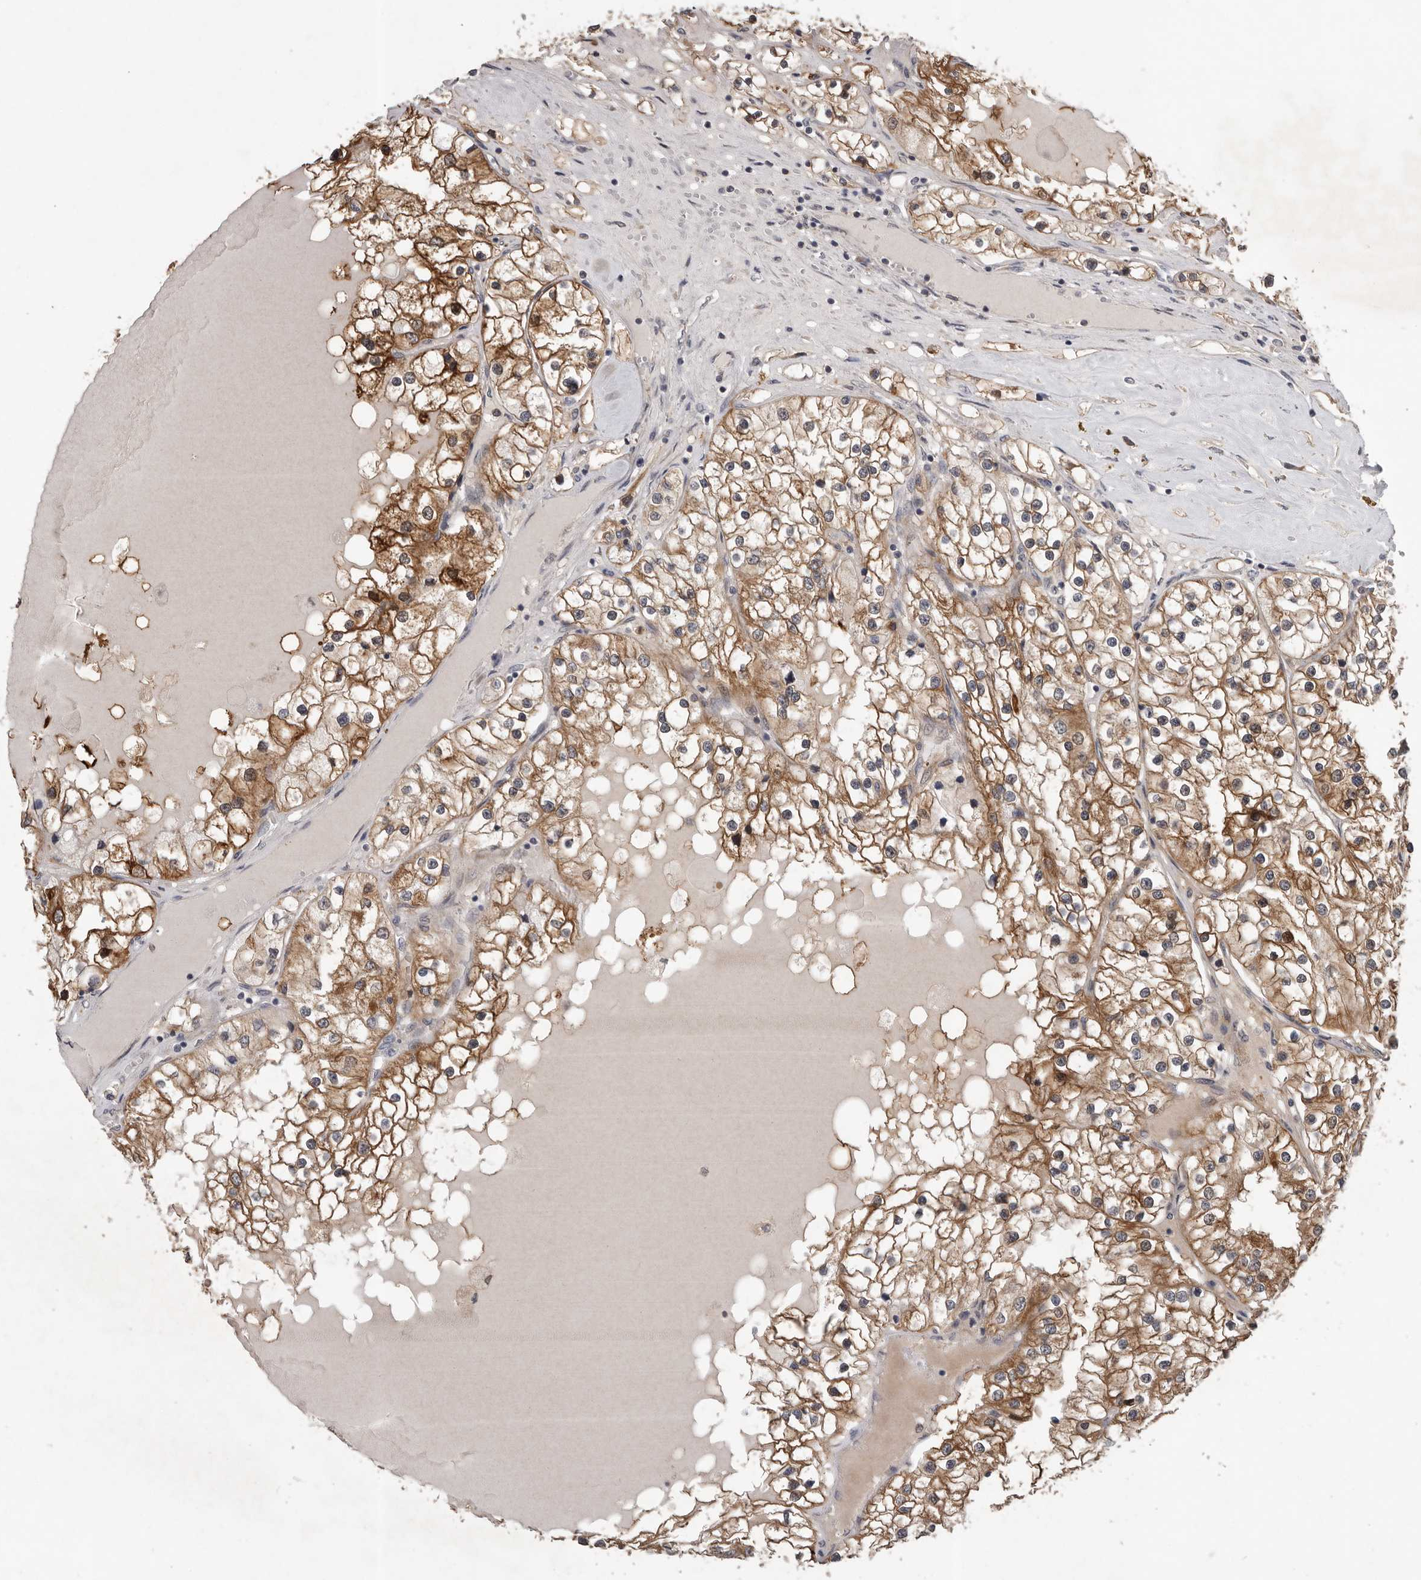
{"staining": {"intensity": "moderate", "quantity": ">75%", "location": "cytoplasmic/membranous"}, "tissue": "renal cancer", "cell_type": "Tumor cells", "image_type": "cancer", "snomed": [{"axis": "morphology", "description": "Adenocarcinoma, NOS"}, {"axis": "topography", "description": "Kidney"}], "caption": "A micrograph of human adenocarcinoma (renal) stained for a protein demonstrates moderate cytoplasmic/membranous brown staining in tumor cells.", "gene": "RALGPS2", "patient": {"sex": "male", "age": 68}}